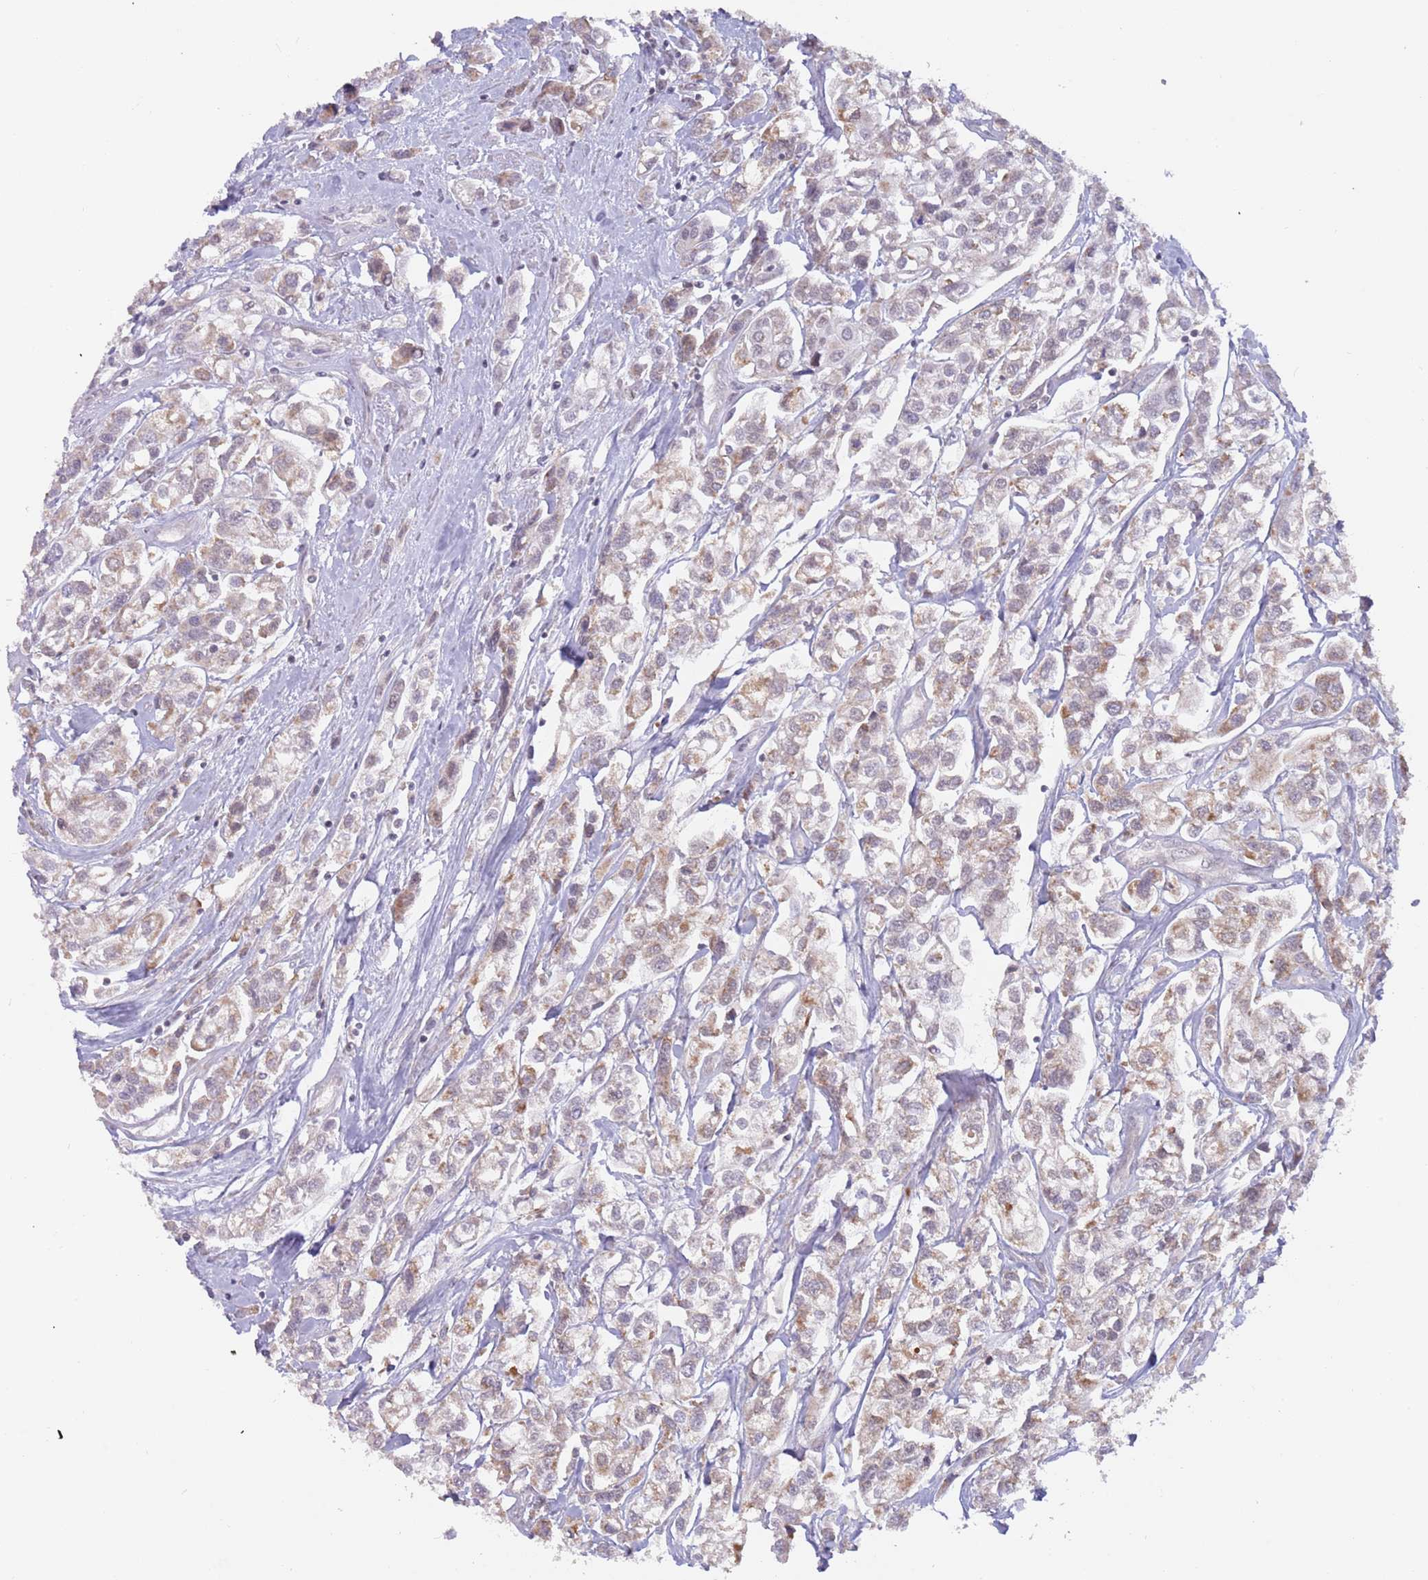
{"staining": {"intensity": "weak", "quantity": "<25%", "location": "cytoplasmic/membranous"}, "tissue": "urothelial cancer", "cell_type": "Tumor cells", "image_type": "cancer", "snomed": [{"axis": "morphology", "description": "Urothelial carcinoma, High grade"}, {"axis": "topography", "description": "Urinary bladder"}], "caption": "High magnification brightfield microscopy of urothelial cancer stained with DAB (brown) and counterstained with hematoxylin (blue): tumor cells show no significant expression.", "gene": "TIMM13", "patient": {"sex": "male", "age": 67}}